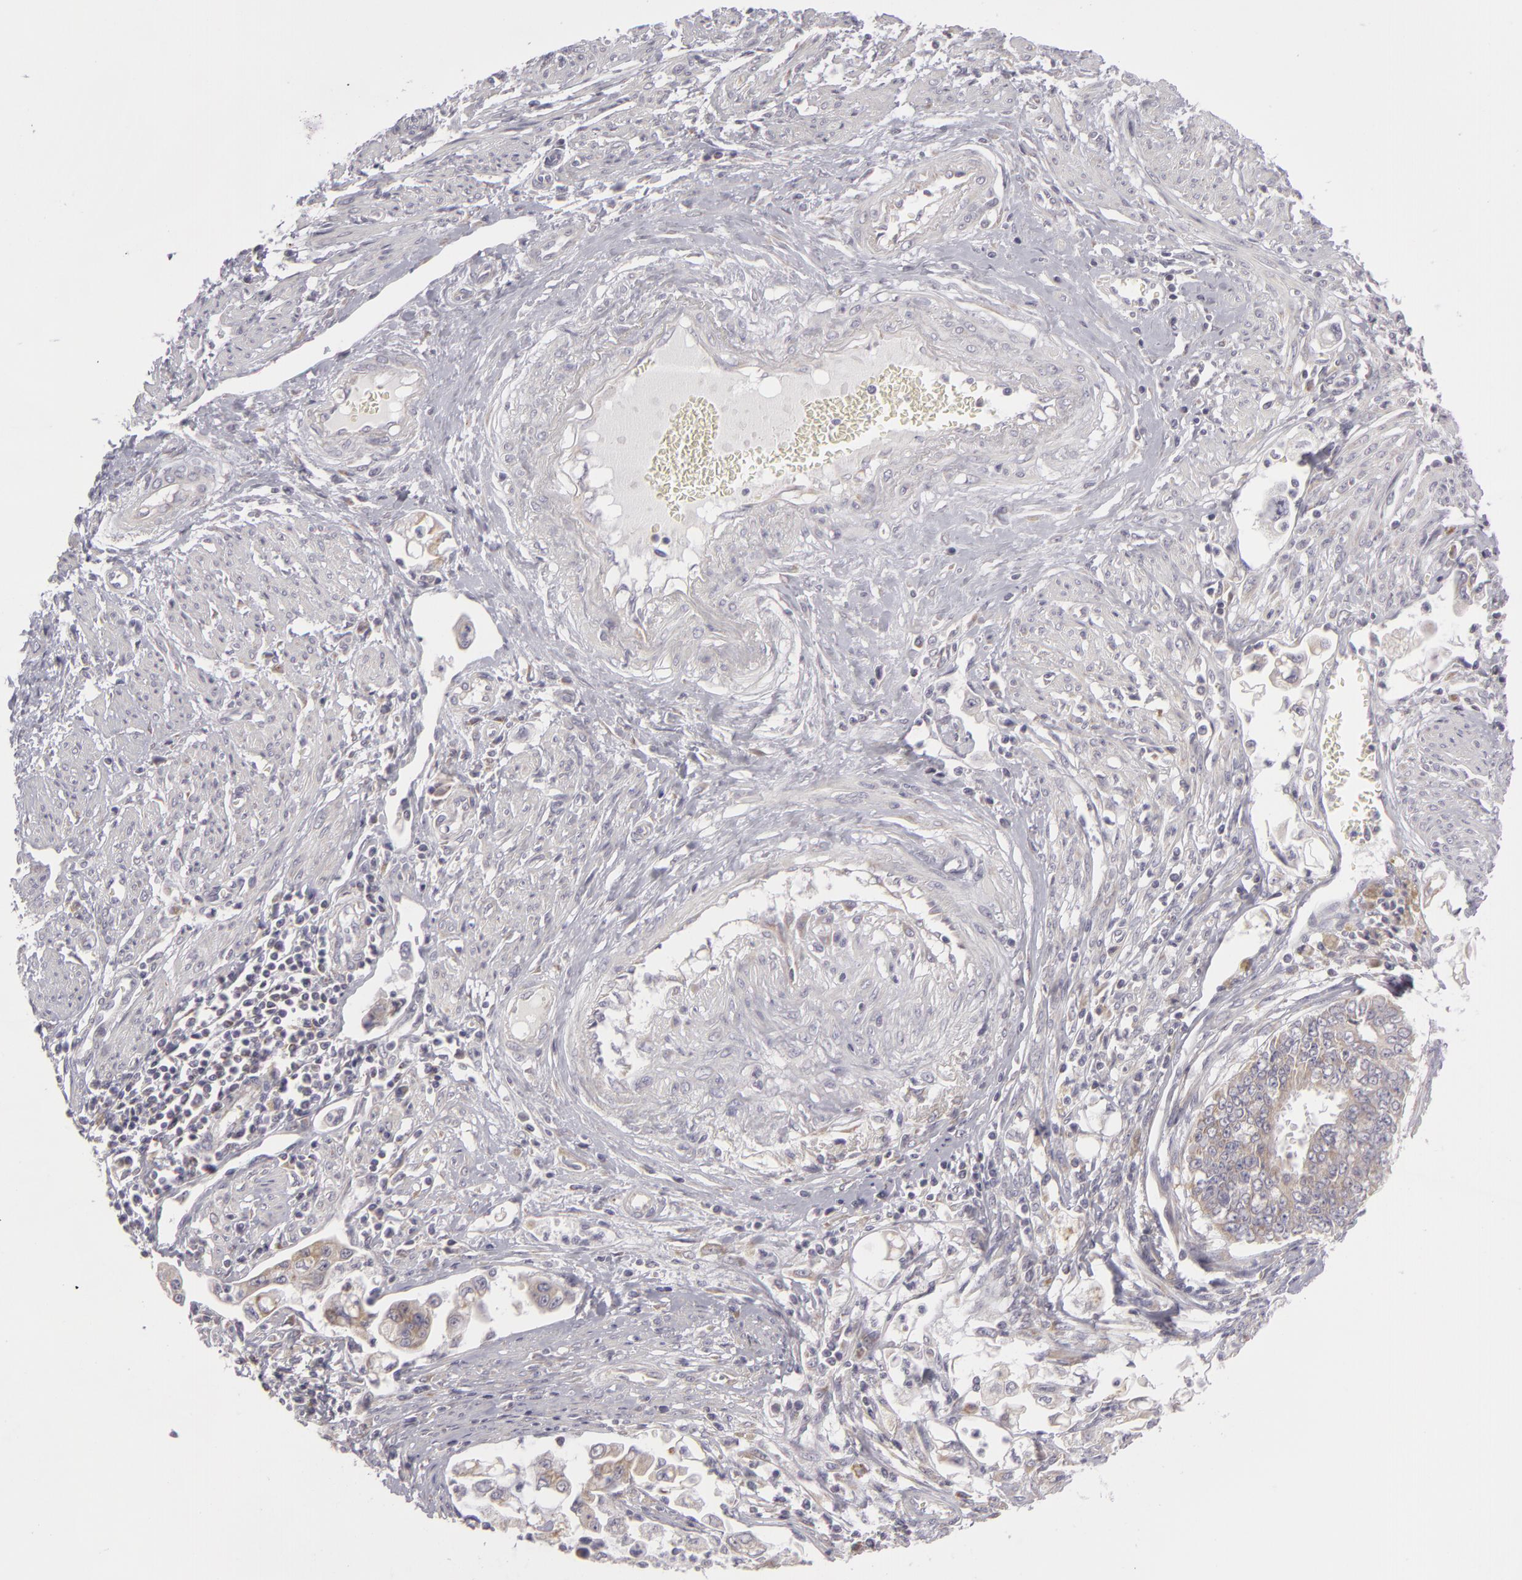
{"staining": {"intensity": "weak", "quantity": "<25%", "location": "cytoplasmic/membranous"}, "tissue": "endometrial cancer", "cell_type": "Tumor cells", "image_type": "cancer", "snomed": [{"axis": "morphology", "description": "Adenocarcinoma, NOS"}, {"axis": "topography", "description": "Endometrium"}], "caption": "Immunohistochemistry micrograph of human endometrial cancer (adenocarcinoma) stained for a protein (brown), which displays no positivity in tumor cells.", "gene": "ATP2B3", "patient": {"sex": "female", "age": 75}}